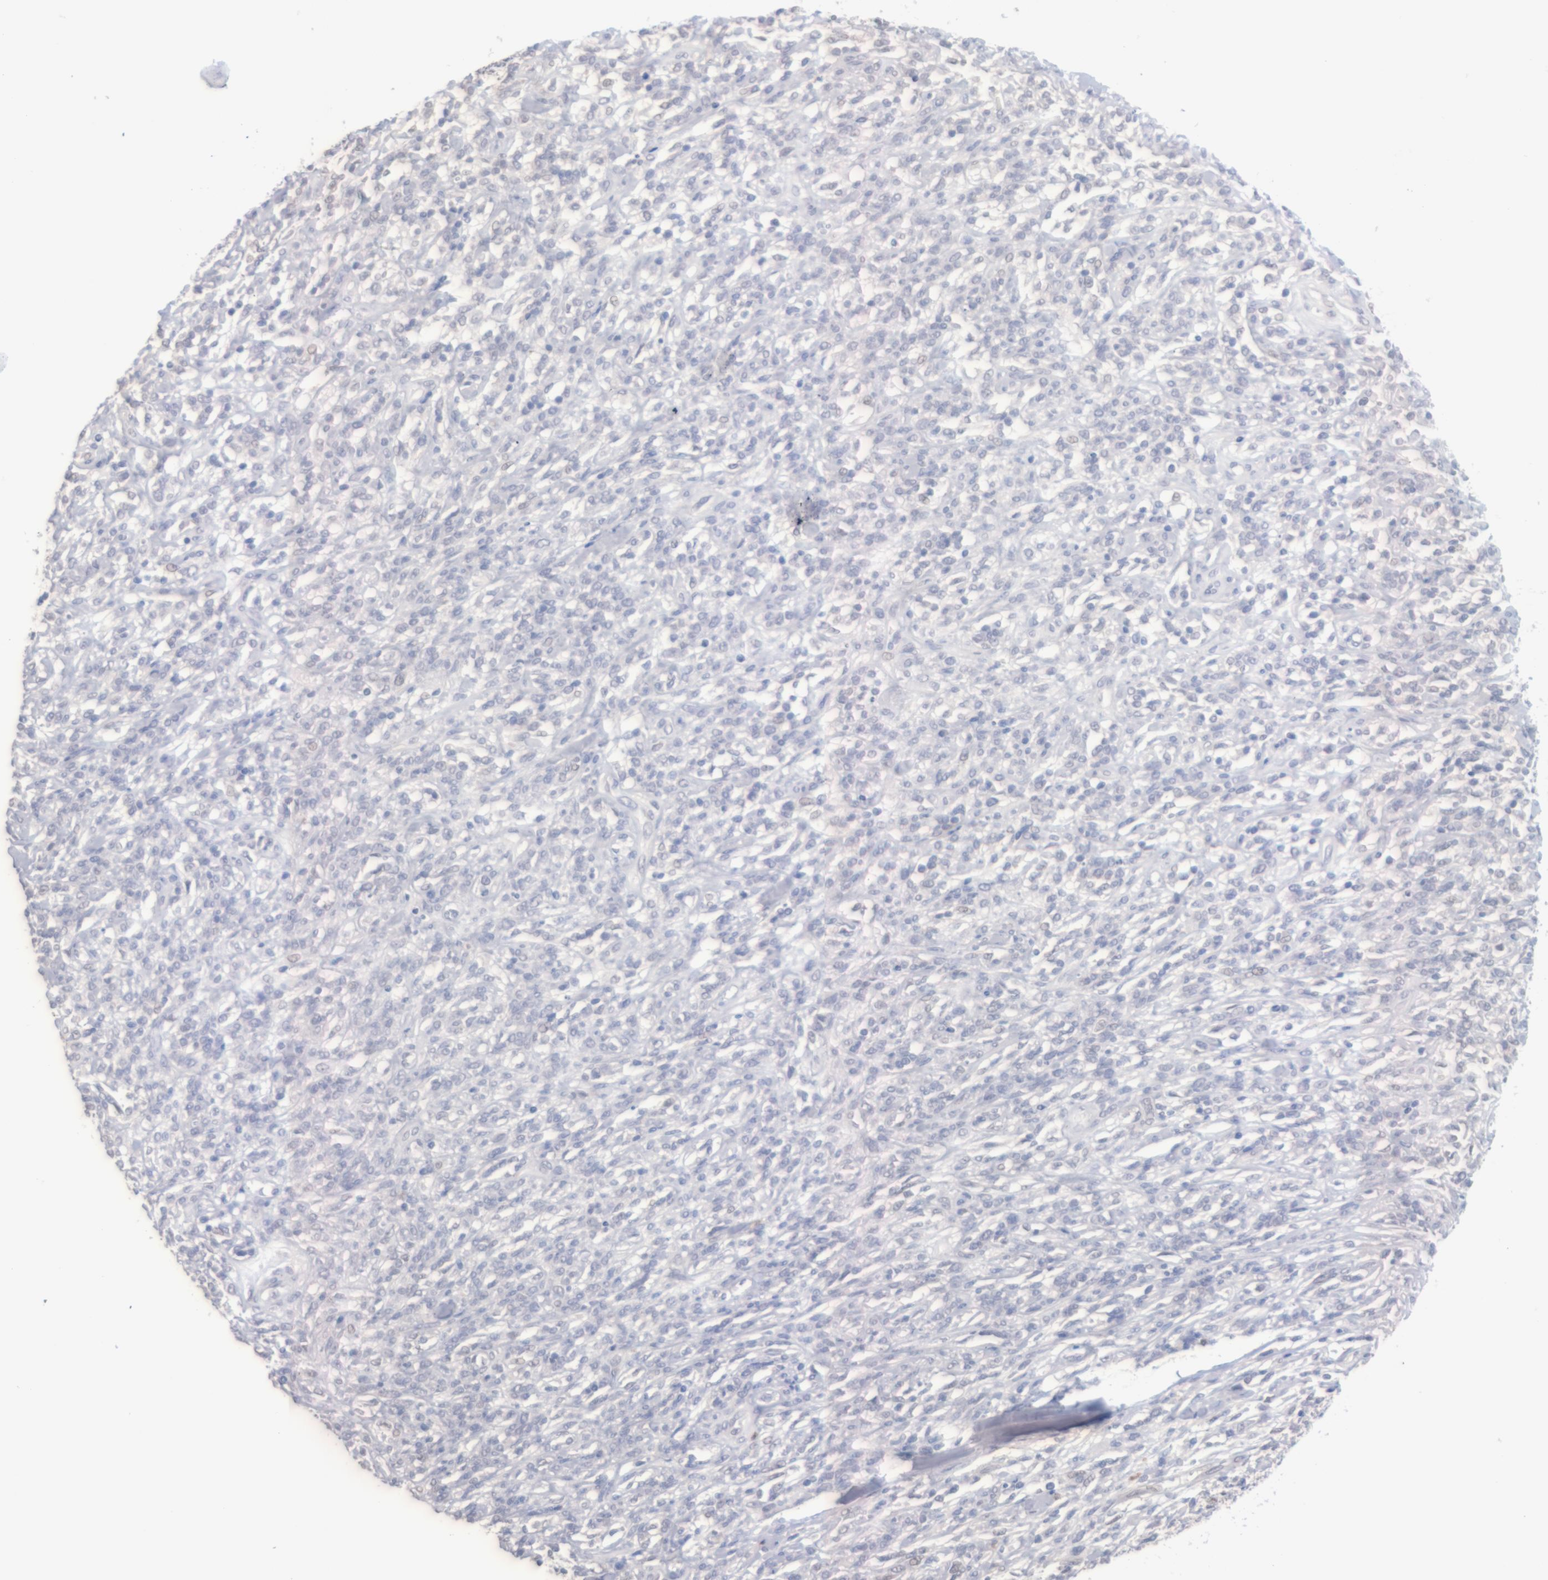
{"staining": {"intensity": "negative", "quantity": "none", "location": "none"}, "tissue": "lymphoma", "cell_type": "Tumor cells", "image_type": "cancer", "snomed": [{"axis": "morphology", "description": "Malignant lymphoma, non-Hodgkin's type, High grade"}, {"axis": "topography", "description": "Lymph node"}], "caption": "Immunohistochemical staining of high-grade malignant lymphoma, non-Hodgkin's type exhibits no significant positivity in tumor cells.", "gene": "MGAM", "patient": {"sex": "female", "age": 73}}